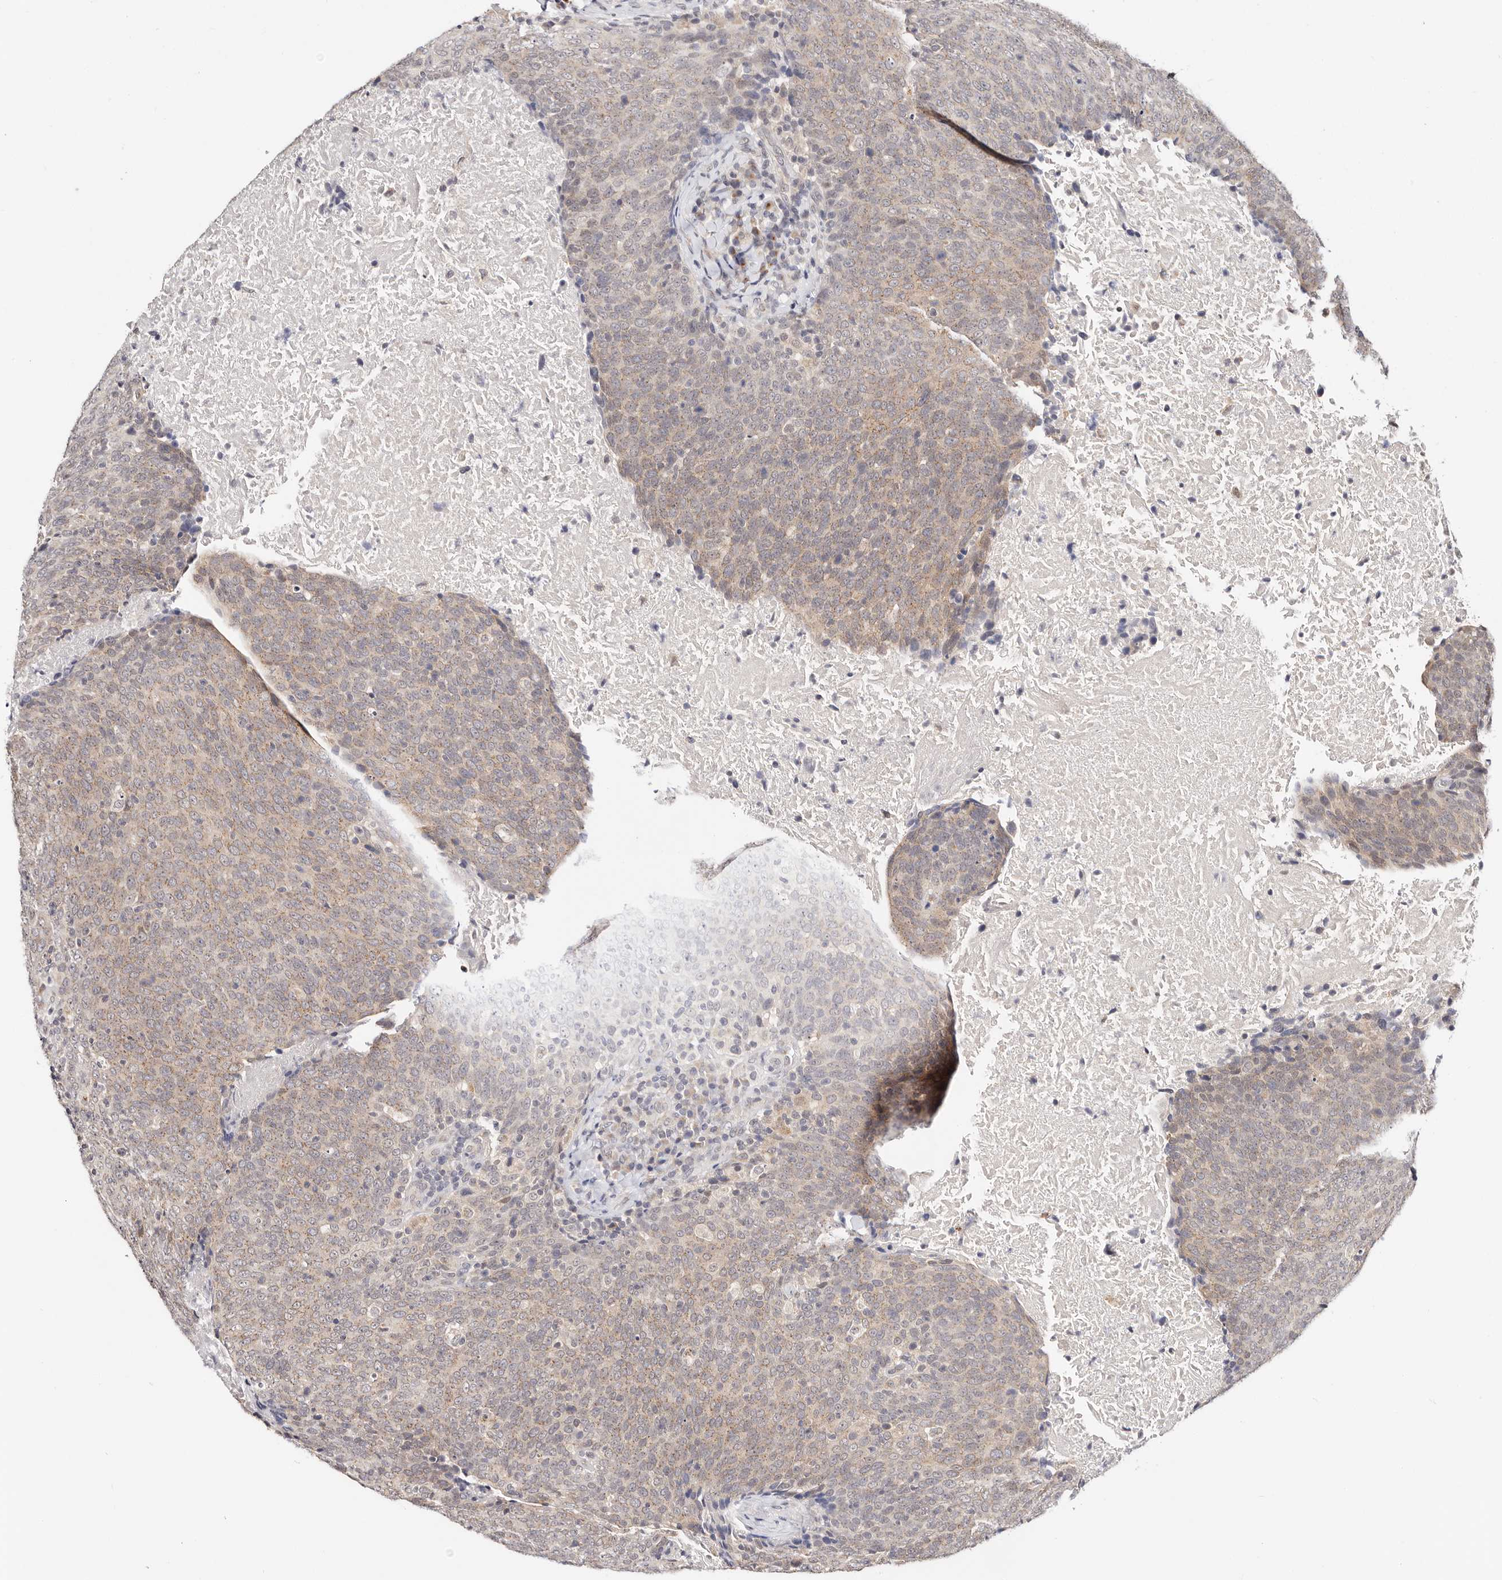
{"staining": {"intensity": "weak", "quantity": ">75%", "location": "cytoplasmic/membranous"}, "tissue": "head and neck cancer", "cell_type": "Tumor cells", "image_type": "cancer", "snomed": [{"axis": "morphology", "description": "Squamous cell carcinoma, NOS"}, {"axis": "morphology", "description": "Squamous cell carcinoma, metastatic, NOS"}, {"axis": "topography", "description": "Lymph node"}, {"axis": "topography", "description": "Head-Neck"}], "caption": "Head and neck cancer tissue exhibits weak cytoplasmic/membranous positivity in about >75% of tumor cells, visualized by immunohistochemistry. (DAB (3,3'-diaminobenzidine) IHC, brown staining for protein, blue staining for nuclei).", "gene": "VIPAS39", "patient": {"sex": "male", "age": 62}}